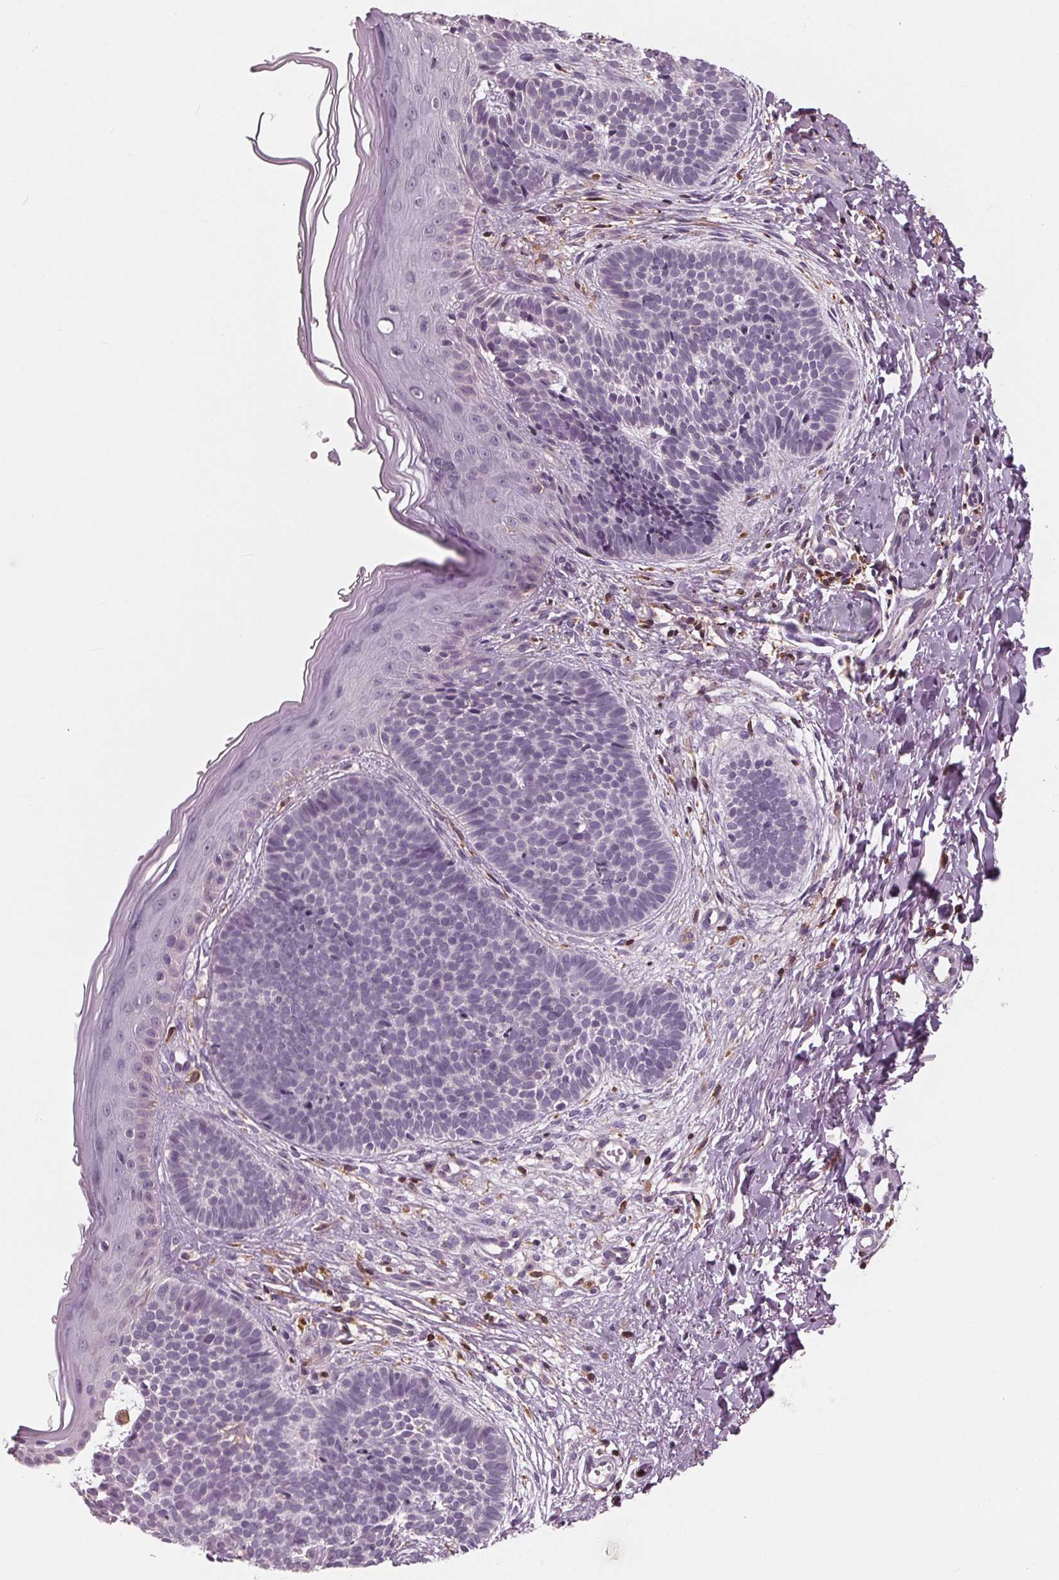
{"staining": {"intensity": "negative", "quantity": "none", "location": "none"}, "tissue": "skin cancer", "cell_type": "Tumor cells", "image_type": "cancer", "snomed": [{"axis": "morphology", "description": "Basal cell carcinoma"}, {"axis": "topography", "description": "Skin"}], "caption": "This is an immunohistochemistry (IHC) image of basal cell carcinoma (skin). There is no staining in tumor cells.", "gene": "ARHGAP25", "patient": {"sex": "female", "age": 70}}